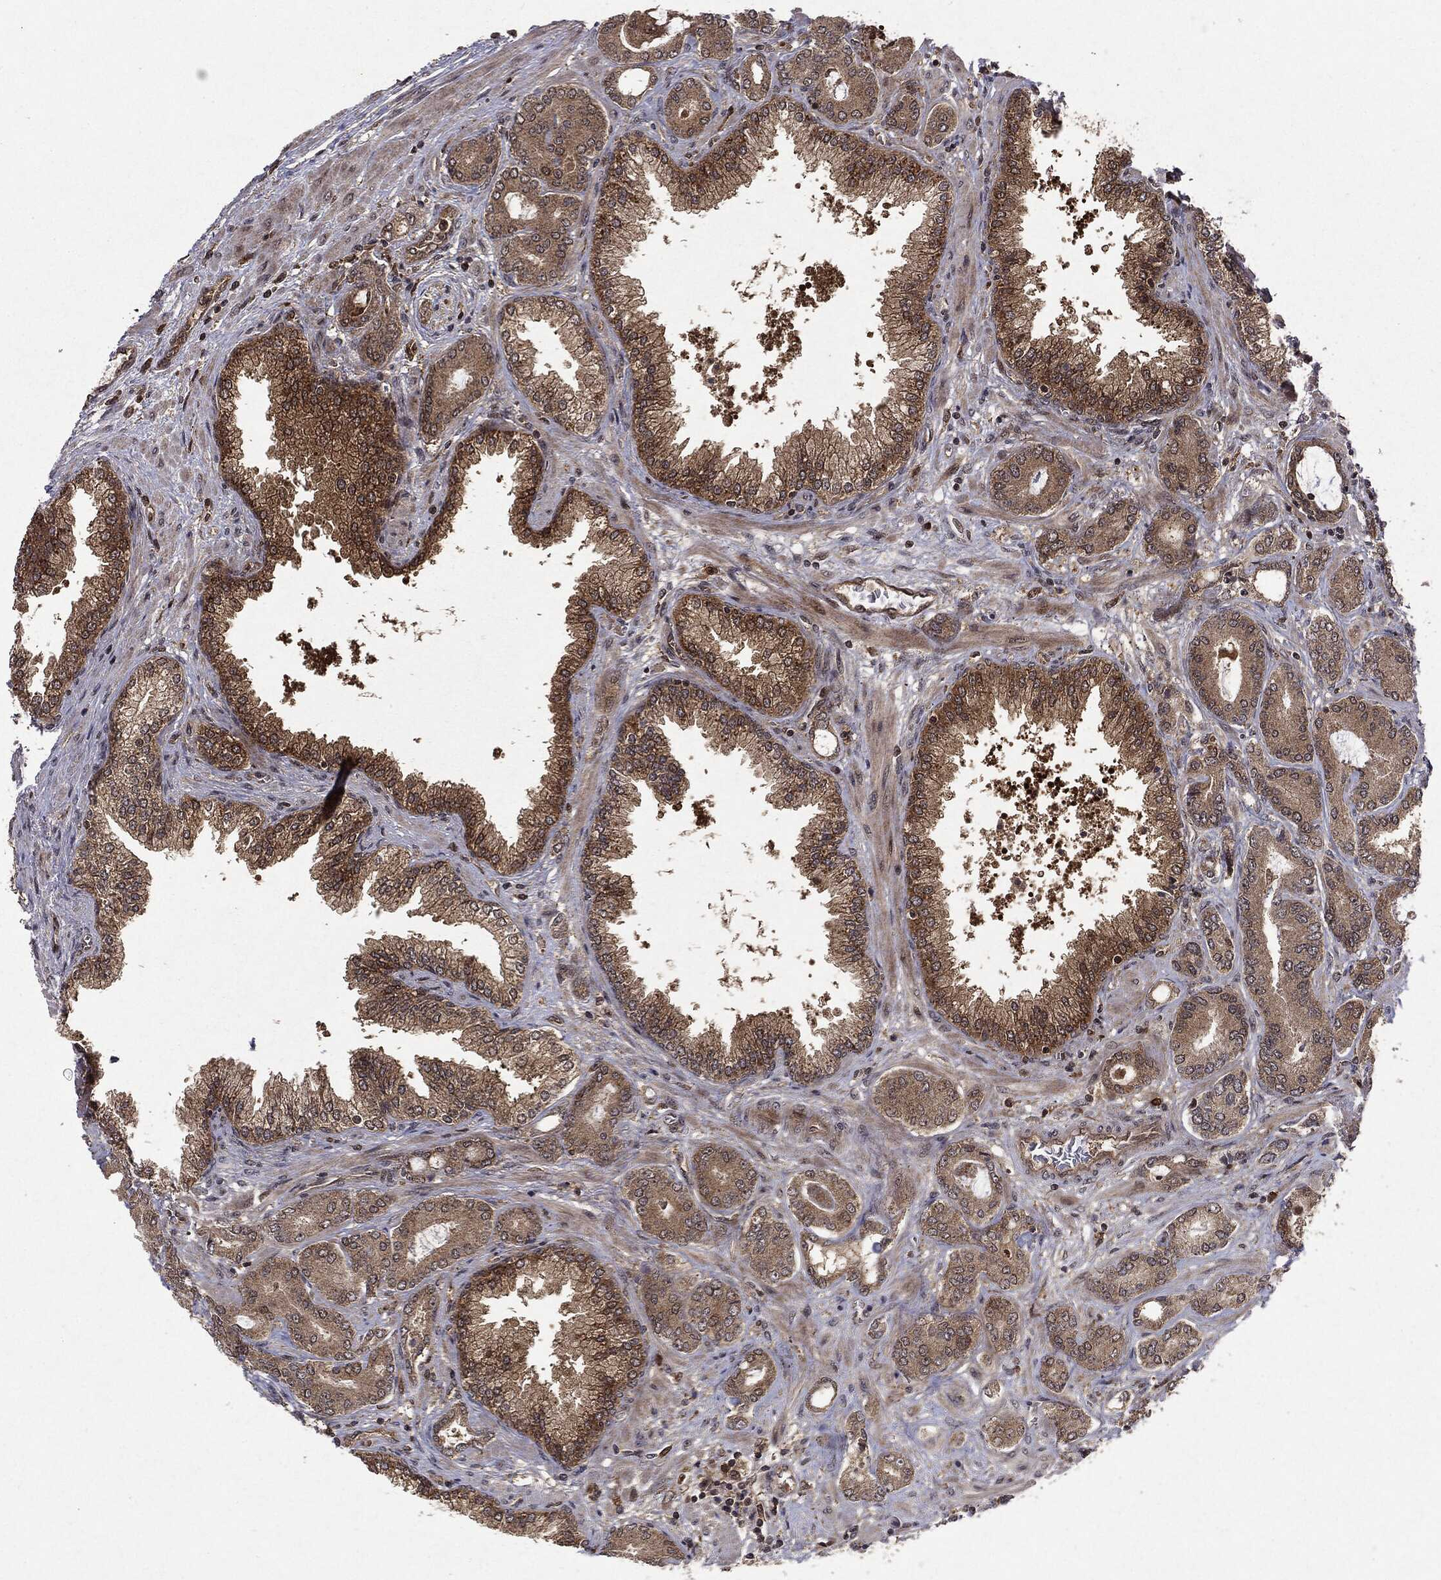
{"staining": {"intensity": "moderate", "quantity": ">75%", "location": "cytoplasmic/membranous"}, "tissue": "prostate cancer", "cell_type": "Tumor cells", "image_type": "cancer", "snomed": [{"axis": "morphology", "description": "Adenocarcinoma, Low grade"}, {"axis": "topography", "description": "Prostate"}], "caption": "A micrograph of human prostate low-grade adenocarcinoma stained for a protein exhibits moderate cytoplasmic/membranous brown staining in tumor cells.", "gene": "OTUB1", "patient": {"sex": "male", "age": 68}}